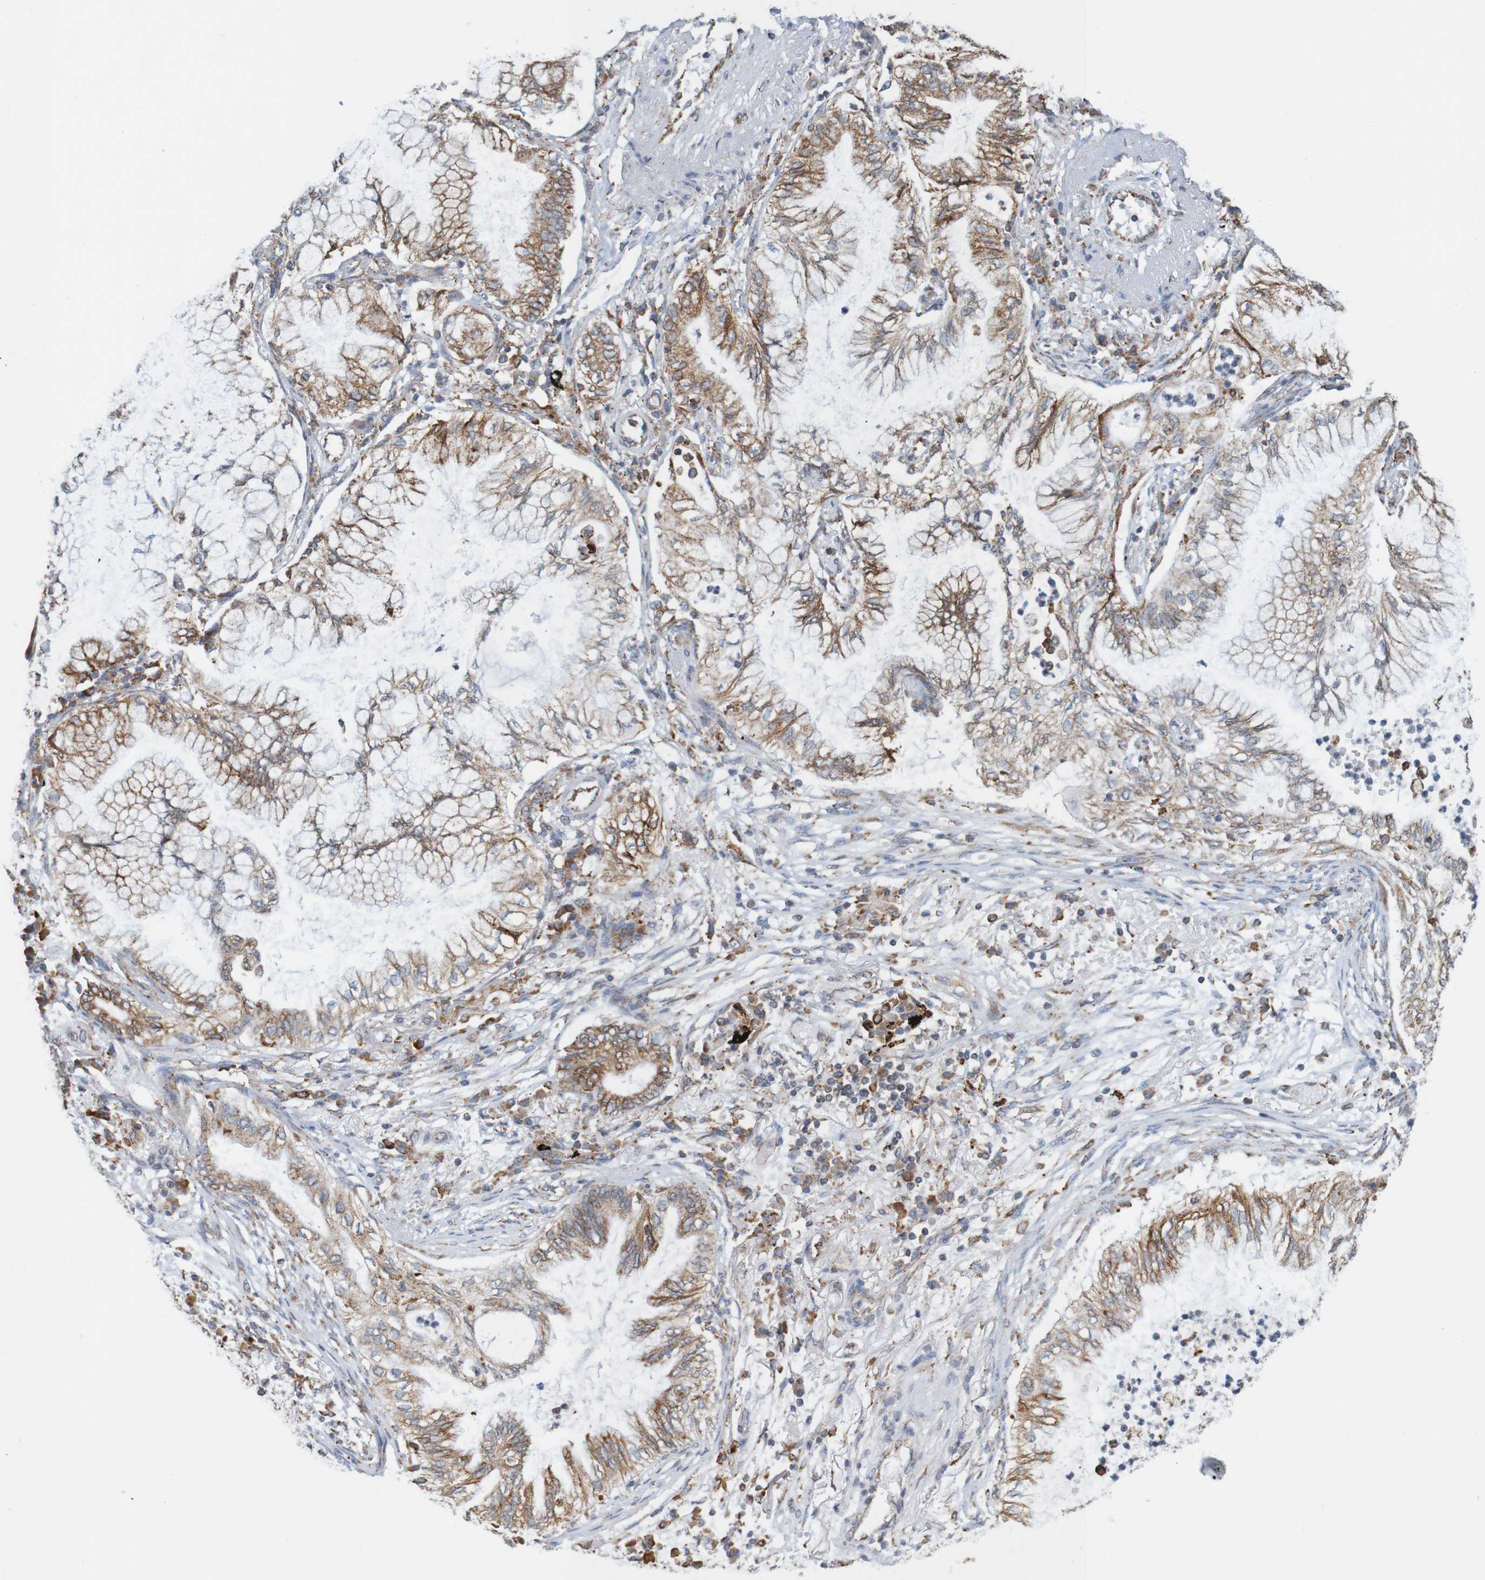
{"staining": {"intensity": "strong", "quantity": "25%-75%", "location": "cytoplasmic/membranous"}, "tissue": "lung cancer", "cell_type": "Tumor cells", "image_type": "cancer", "snomed": [{"axis": "morphology", "description": "Normal tissue, NOS"}, {"axis": "morphology", "description": "Adenocarcinoma, NOS"}, {"axis": "topography", "description": "Bronchus"}, {"axis": "topography", "description": "Lung"}], "caption": "Adenocarcinoma (lung) stained for a protein reveals strong cytoplasmic/membranous positivity in tumor cells.", "gene": "PDIA3", "patient": {"sex": "female", "age": 70}}